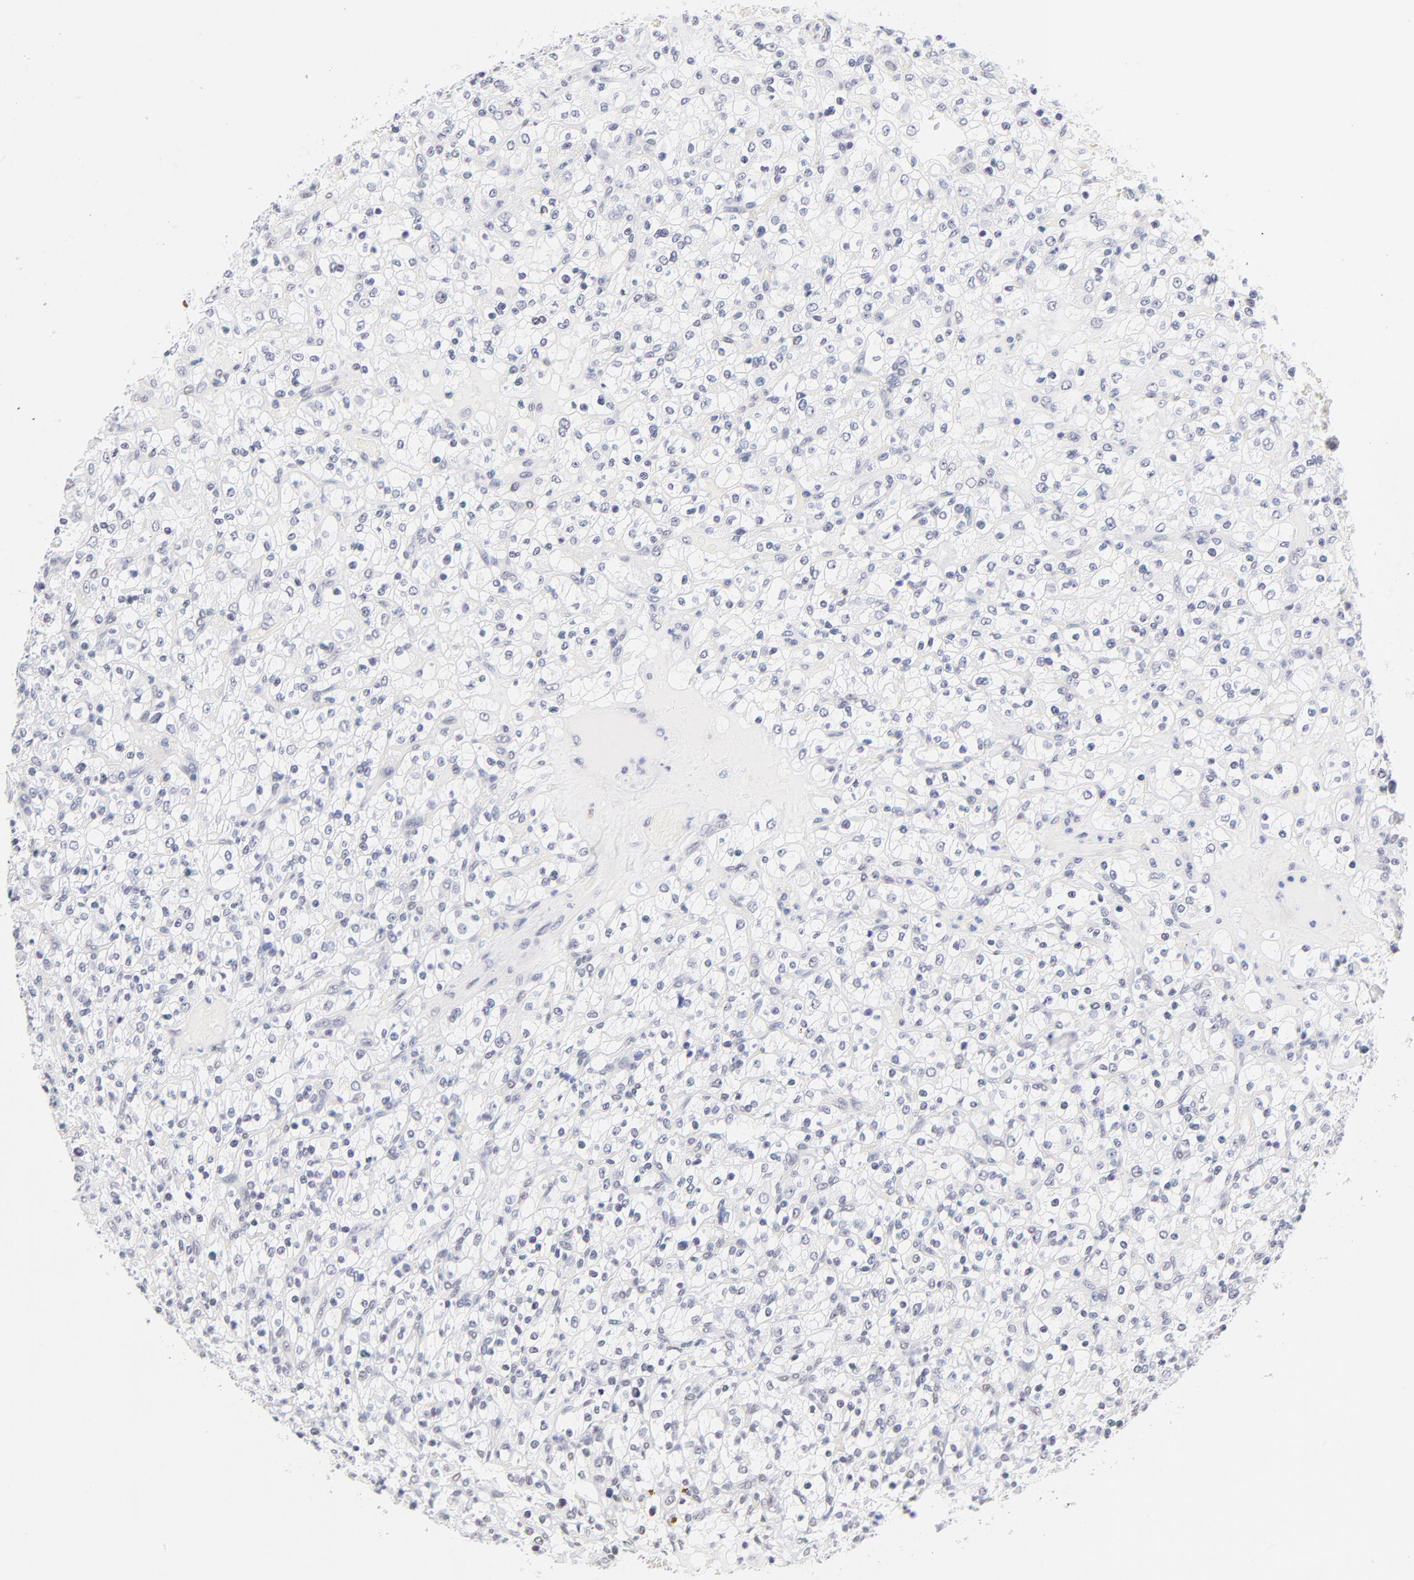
{"staining": {"intensity": "negative", "quantity": "none", "location": "none"}, "tissue": "renal cancer", "cell_type": "Tumor cells", "image_type": "cancer", "snomed": [{"axis": "morphology", "description": "Normal tissue, NOS"}, {"axis": "morphology", "description": "Adenocarcinoma, NOS"}, {"axis": "topography", "description": "Kidney"}], "caption": "This histopathology image is of adenocarcinoma (renal) stained with IHC to label a protein in brown with the nuclei are counter-stained blue. There is no expression in tumor cells.", "gene": "ZNF74", "patient": {"sex": "female", "age": 72}}